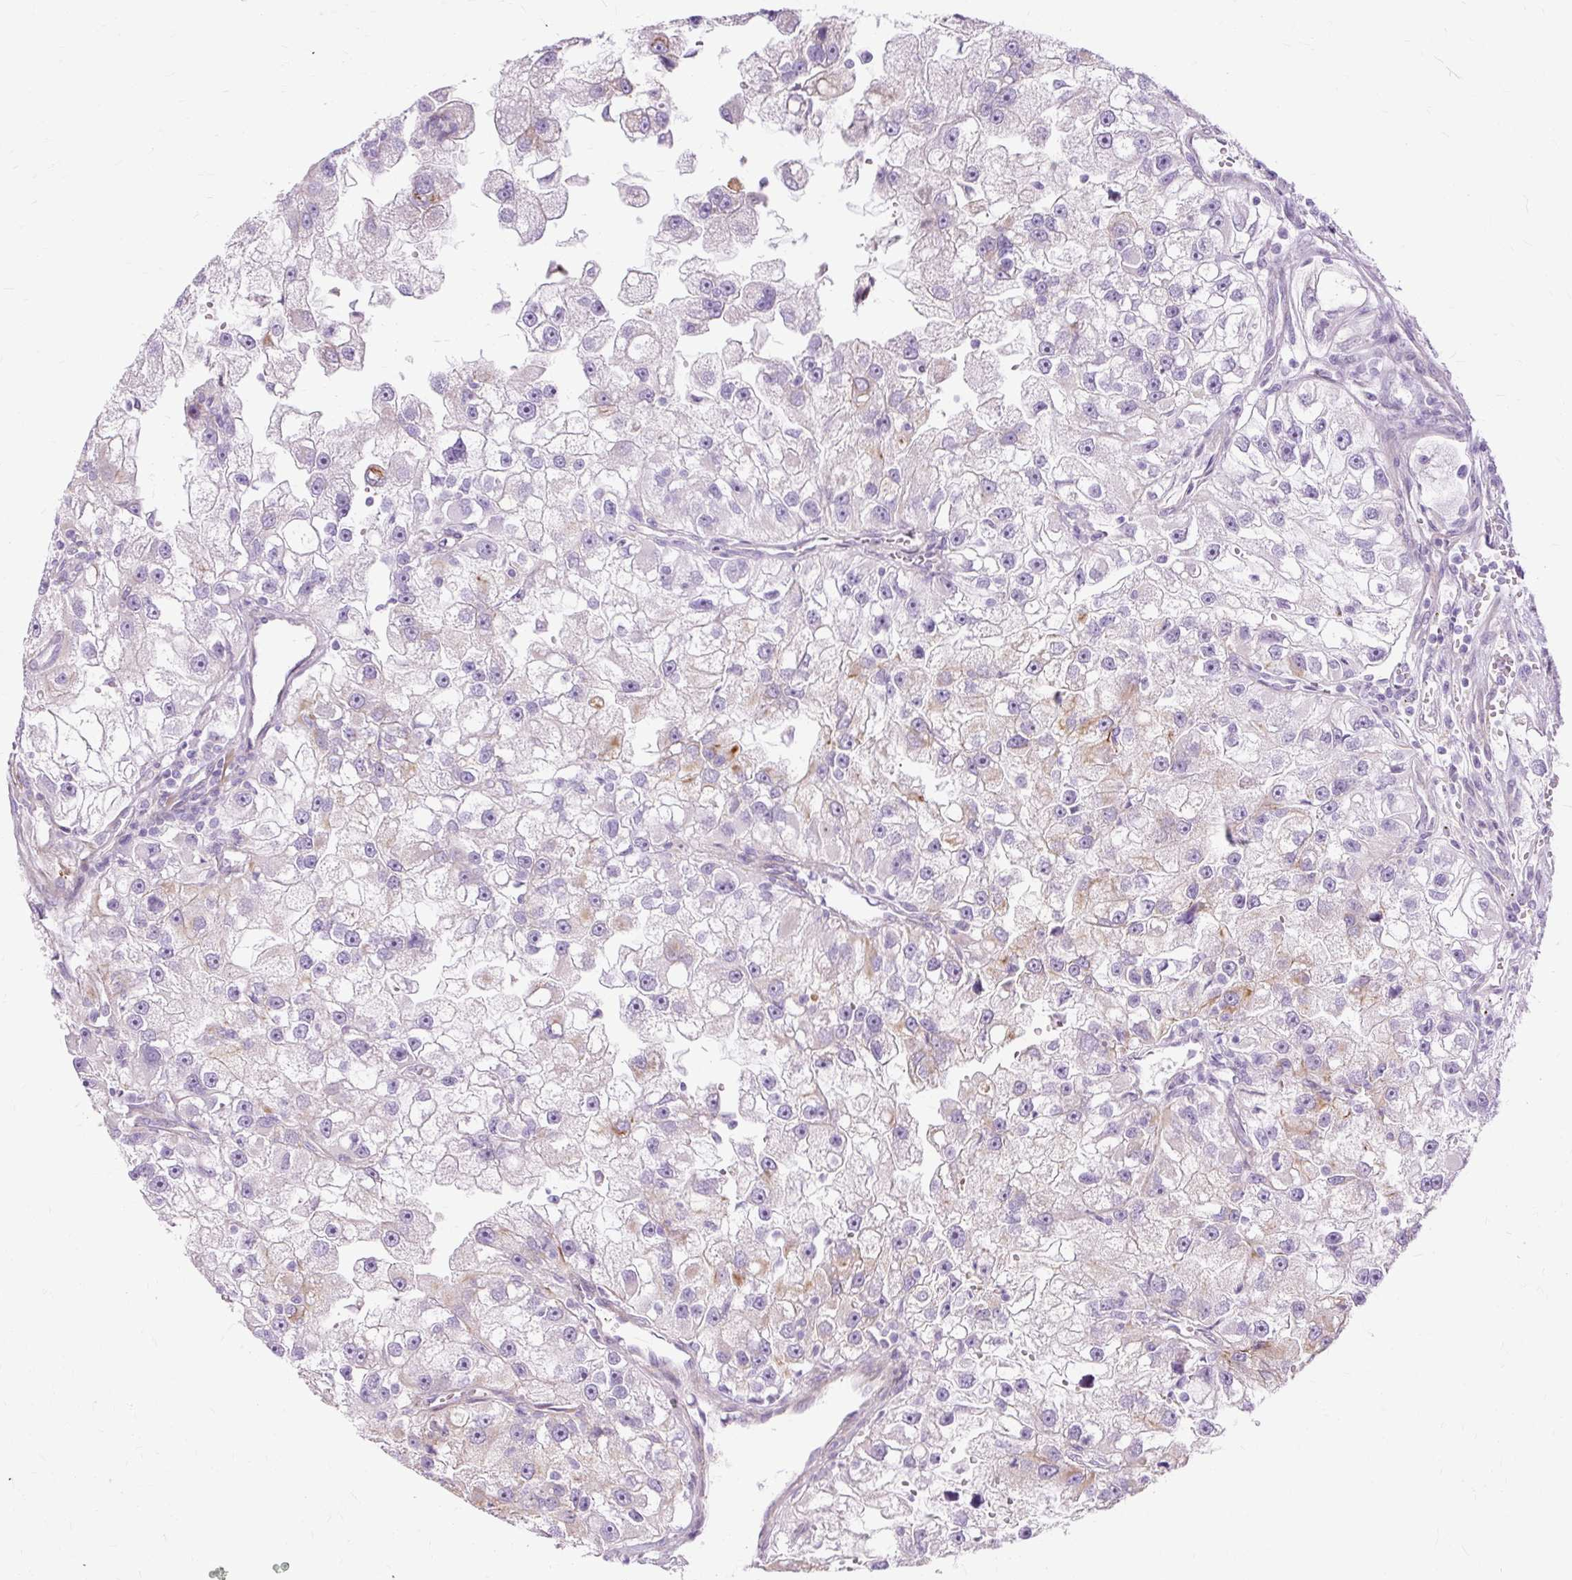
{"staining": {"intensity": "weak", "quantity": "<25%", "location": "cytoplasmic/membranous"}, "tissue": "renal cancer", "cell_type": "Tumor cells", "image_type": "cancer", "snomed": [{"axis": "morphology", "description": "Adenocarcinoma, NOS"}, {"axis": "topography", "description": "Kidney"}], "caption": "Photomicrograph shows no protein staining in tumor cells of renal cancer tissue.", "gene": "DCTN4", "patient": {"sex": "male", "age": 63}}